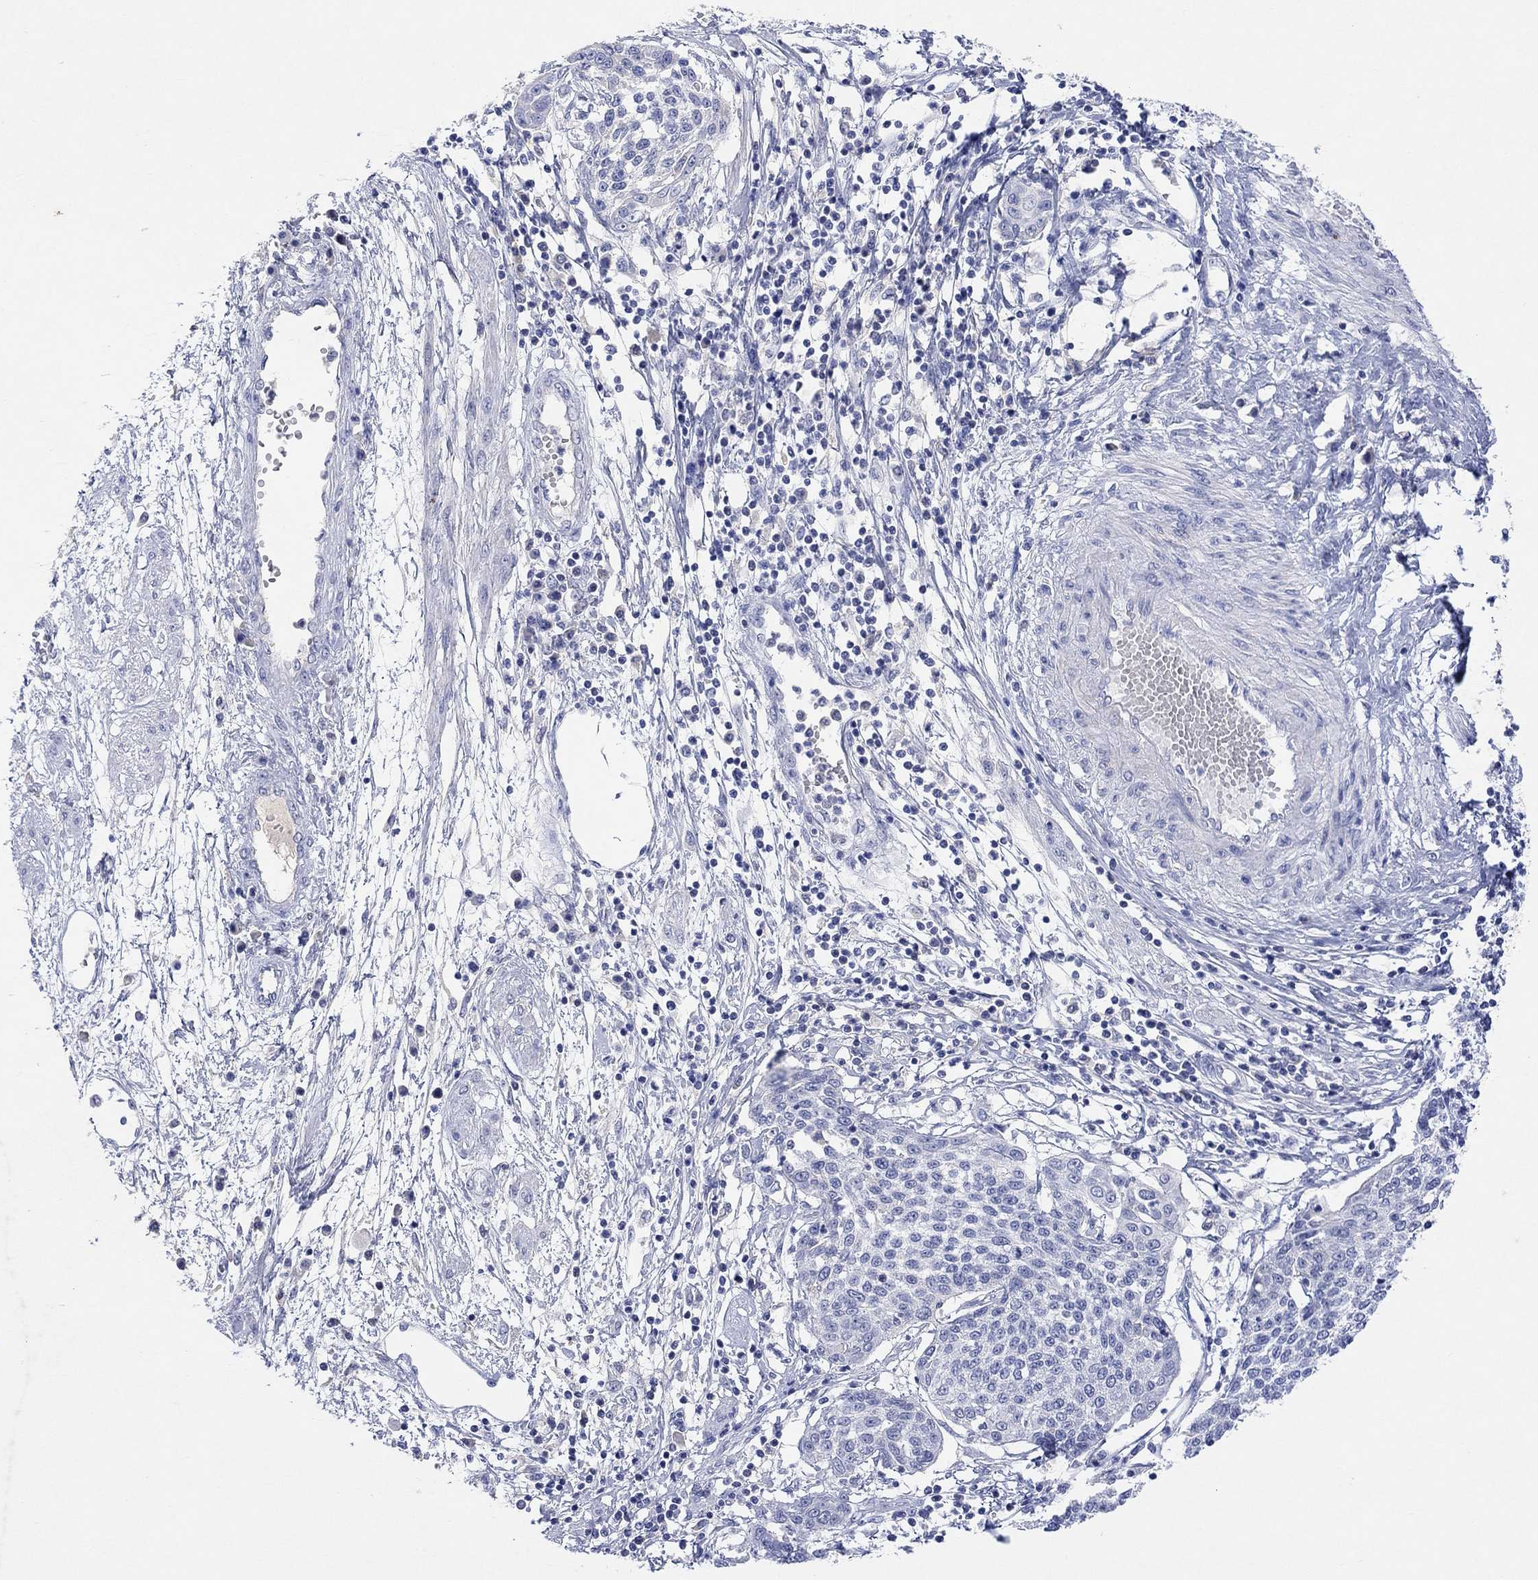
{"staining": {"intensity": "negative", "quantity": "none", "location": "none"}, "tissue": "cervical cancer", "cell_type": "Tumor cells", "image_type": "cancer", "snomed": [{"axis": "morphology", "description": "Squamous cell carcinoma, NOS"}, {"axis": "topography", "description": "Cervix"}], "caption": "Immunohistochemistry of cervical squamous cell carcinoma demonstrates no expression in tumor cells. (Immunohistochemistry (ihc), brightfield microscopy, high magnification).", "gene": "TYR", "patient": {"sex": "female", "age": 34}}